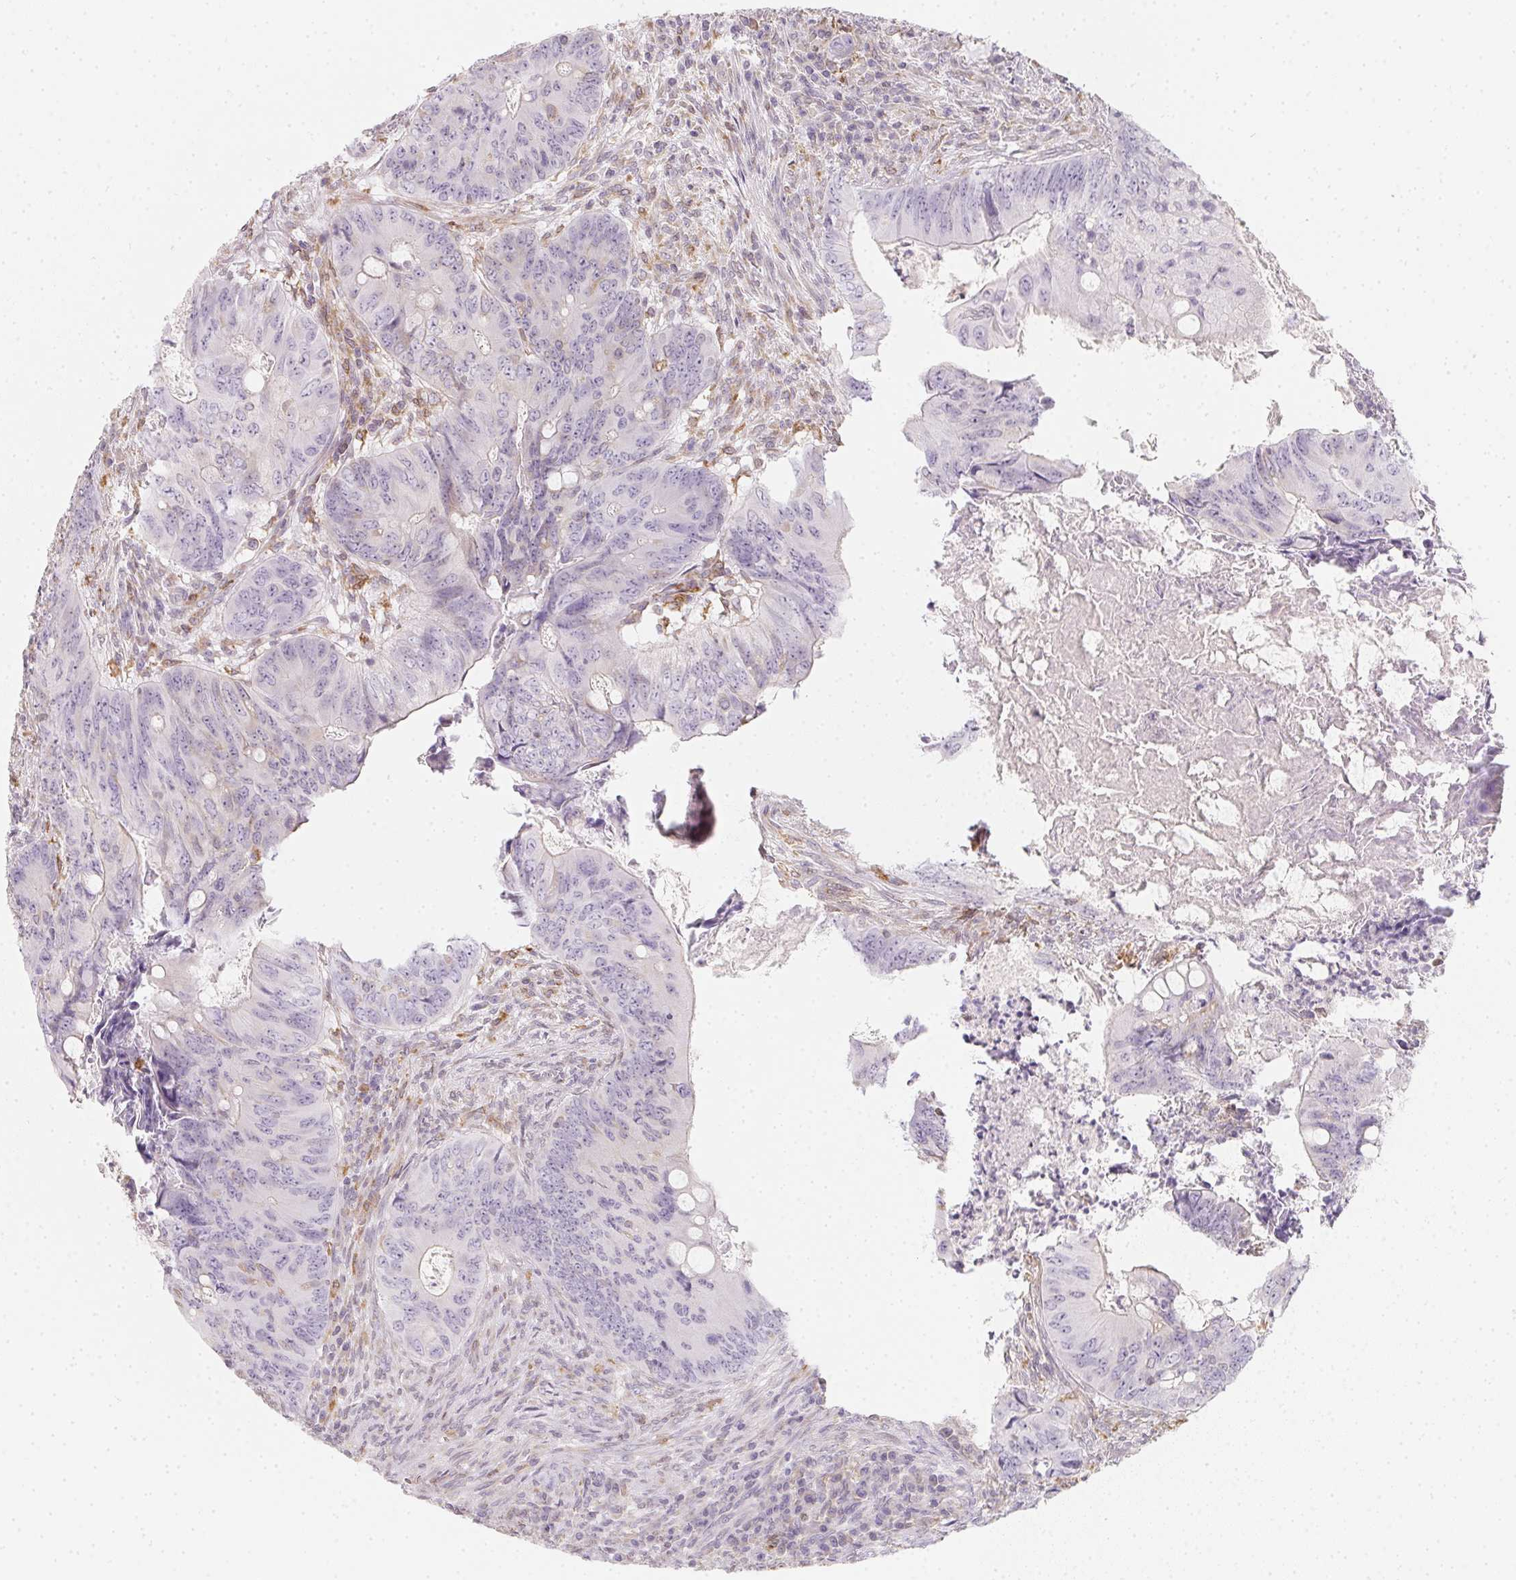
{"staining": {"intensity": "negative", "quantity": "none", "location": "none"}, "tissue": "colorectal cancer", "cell_type": "Tumor cells", "image_type": "cancer", "snomed": [{"axis": "morphology", "description": "Adenocarcinoma, NOS"}, {"axis": "topography", "description": "Colon"}], "caption": "This is an immunohistochemistry micrograph of human adenocarcinoma (colorectal). There is no positivity in tumor cells.", "gene": "SOAT1", "patient": {"sex": "female", "age": 74}}